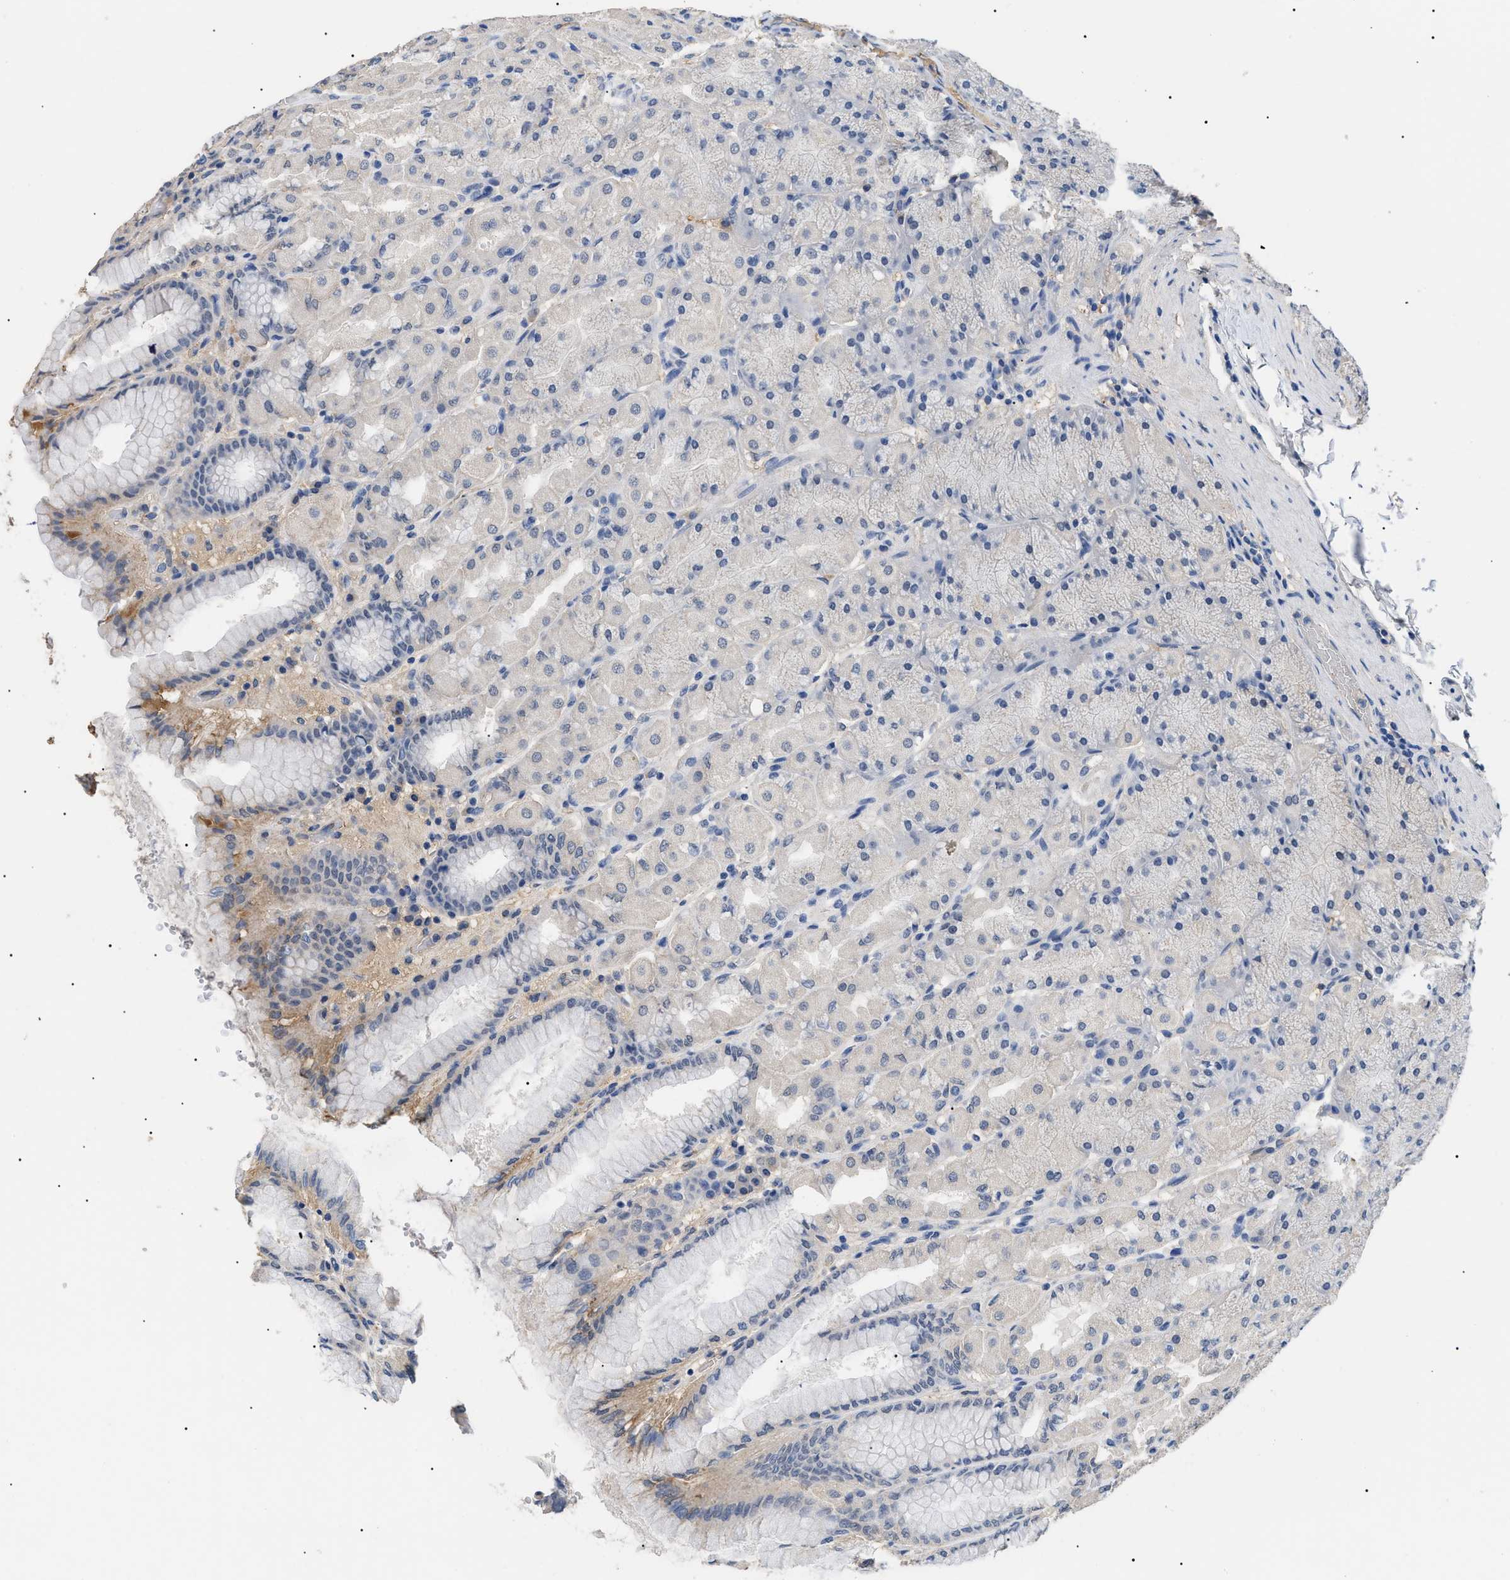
{"staining": {"intensity": "negative", "quantity": "none", "location": "none"}, "tissue": "stomach", "cell_type": "Glandular cells", "image_type": "normal", "snomed": [{"axis": "morphology", "description": "Normal tissue, NOS"}, {"axis": "topography", "description": "Stomach, upper"}], "caption": "The micrograph displays no staining of glandular cells in benign stomach.", "gene": "PRRT2", "patient": {"sex": "female", "age": 56}}